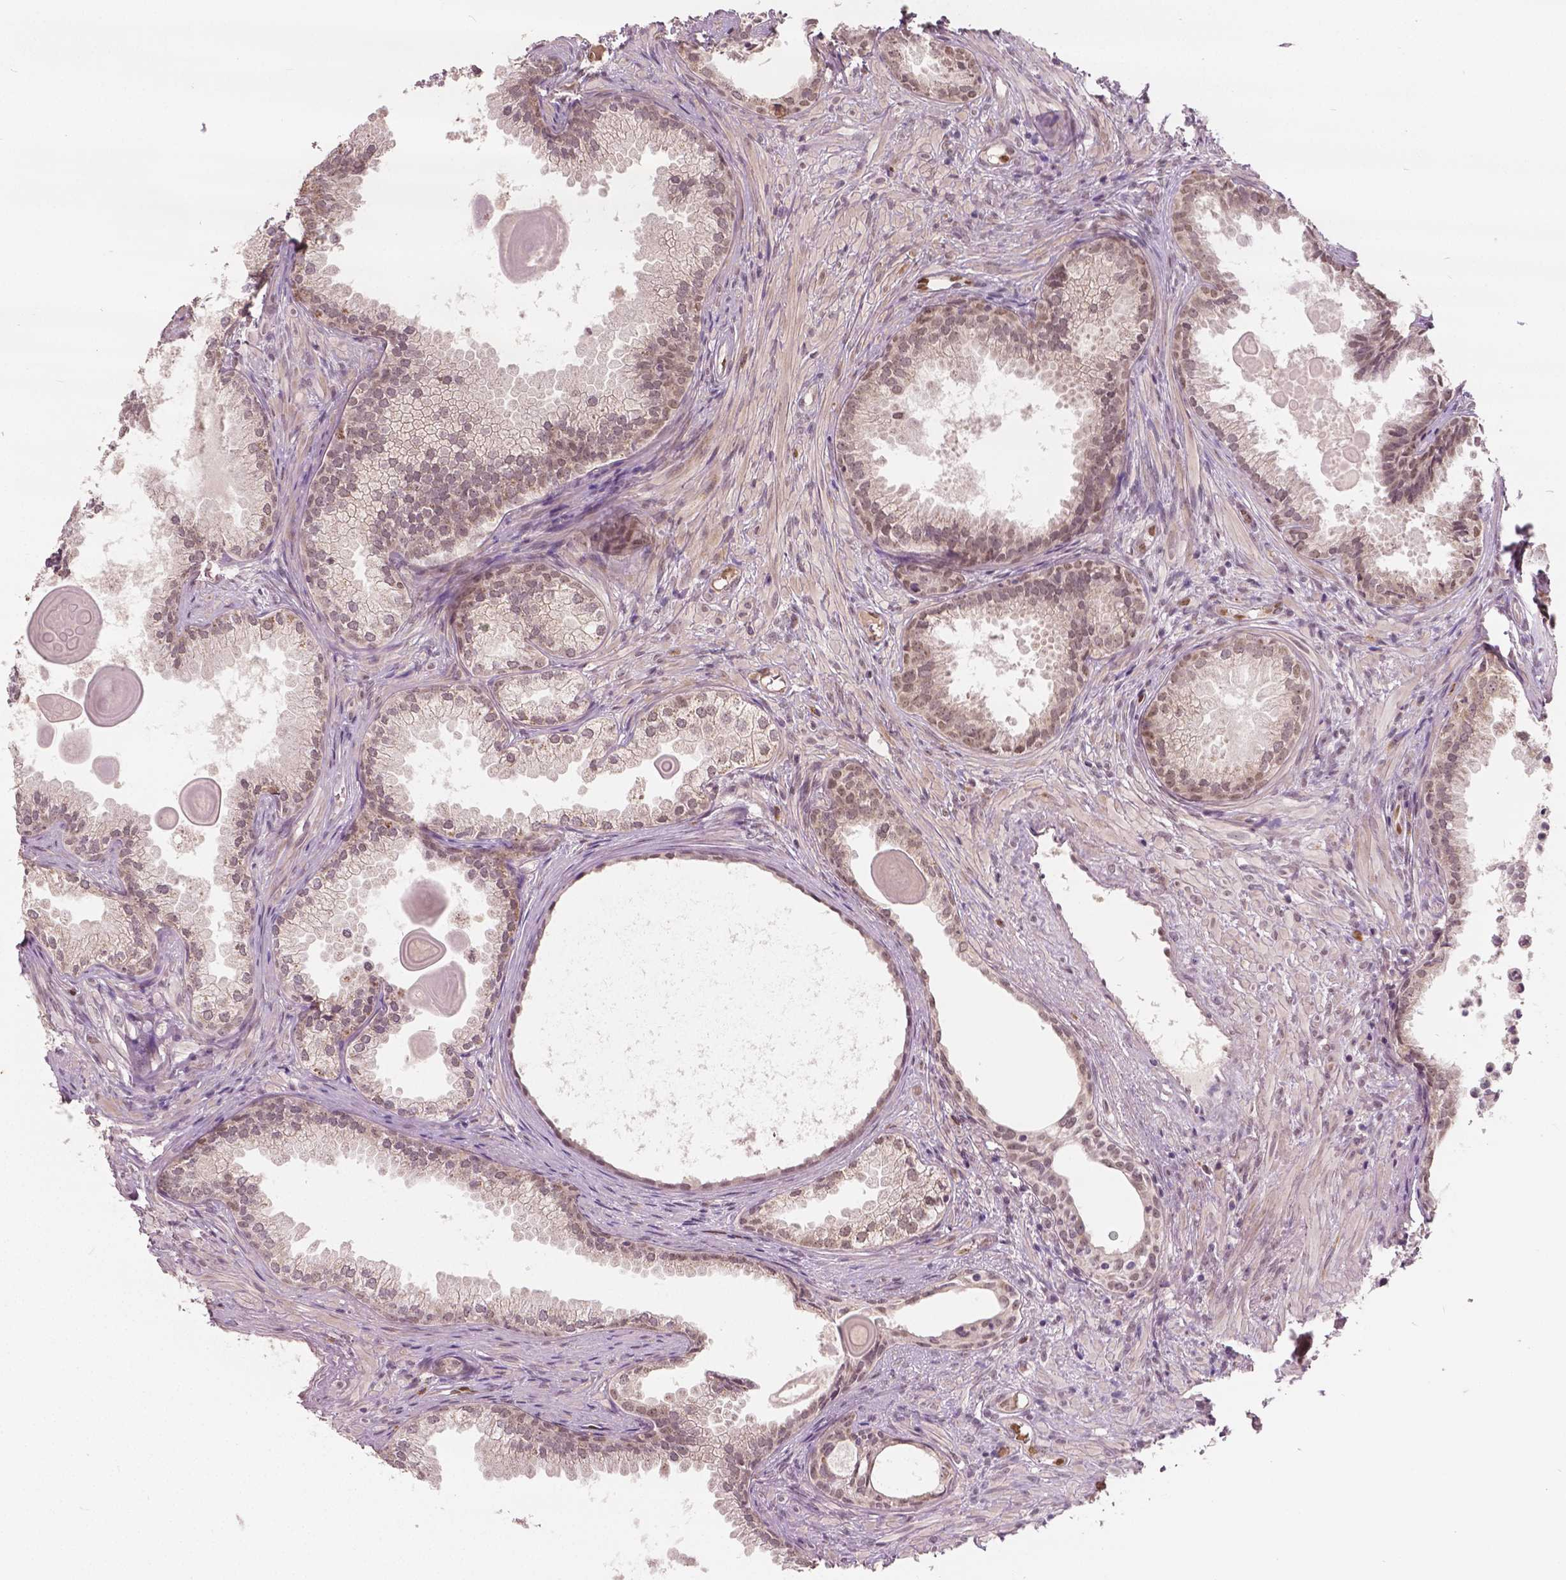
{"staining": {"intensity": "negative", "quantity": "none", "location": "none"}, "tissue": "prostate cancer", "cell_type": "Tumor cells", "image_type": "cancer", "snomed": [{"axis": "morphology", "description": "Adenocarcinoma, High grade"}, {"axis": "topography", "description": "Prostate"}], "caption": "High power microscopy histopathology image of an immunohistochemistry histopathology image of prostate adenocarcinoma (high-grade), revealing no significant expression in tumor cells.", "gene": "HMBOX1", "patient": {"sex": "male", "age": 83}}